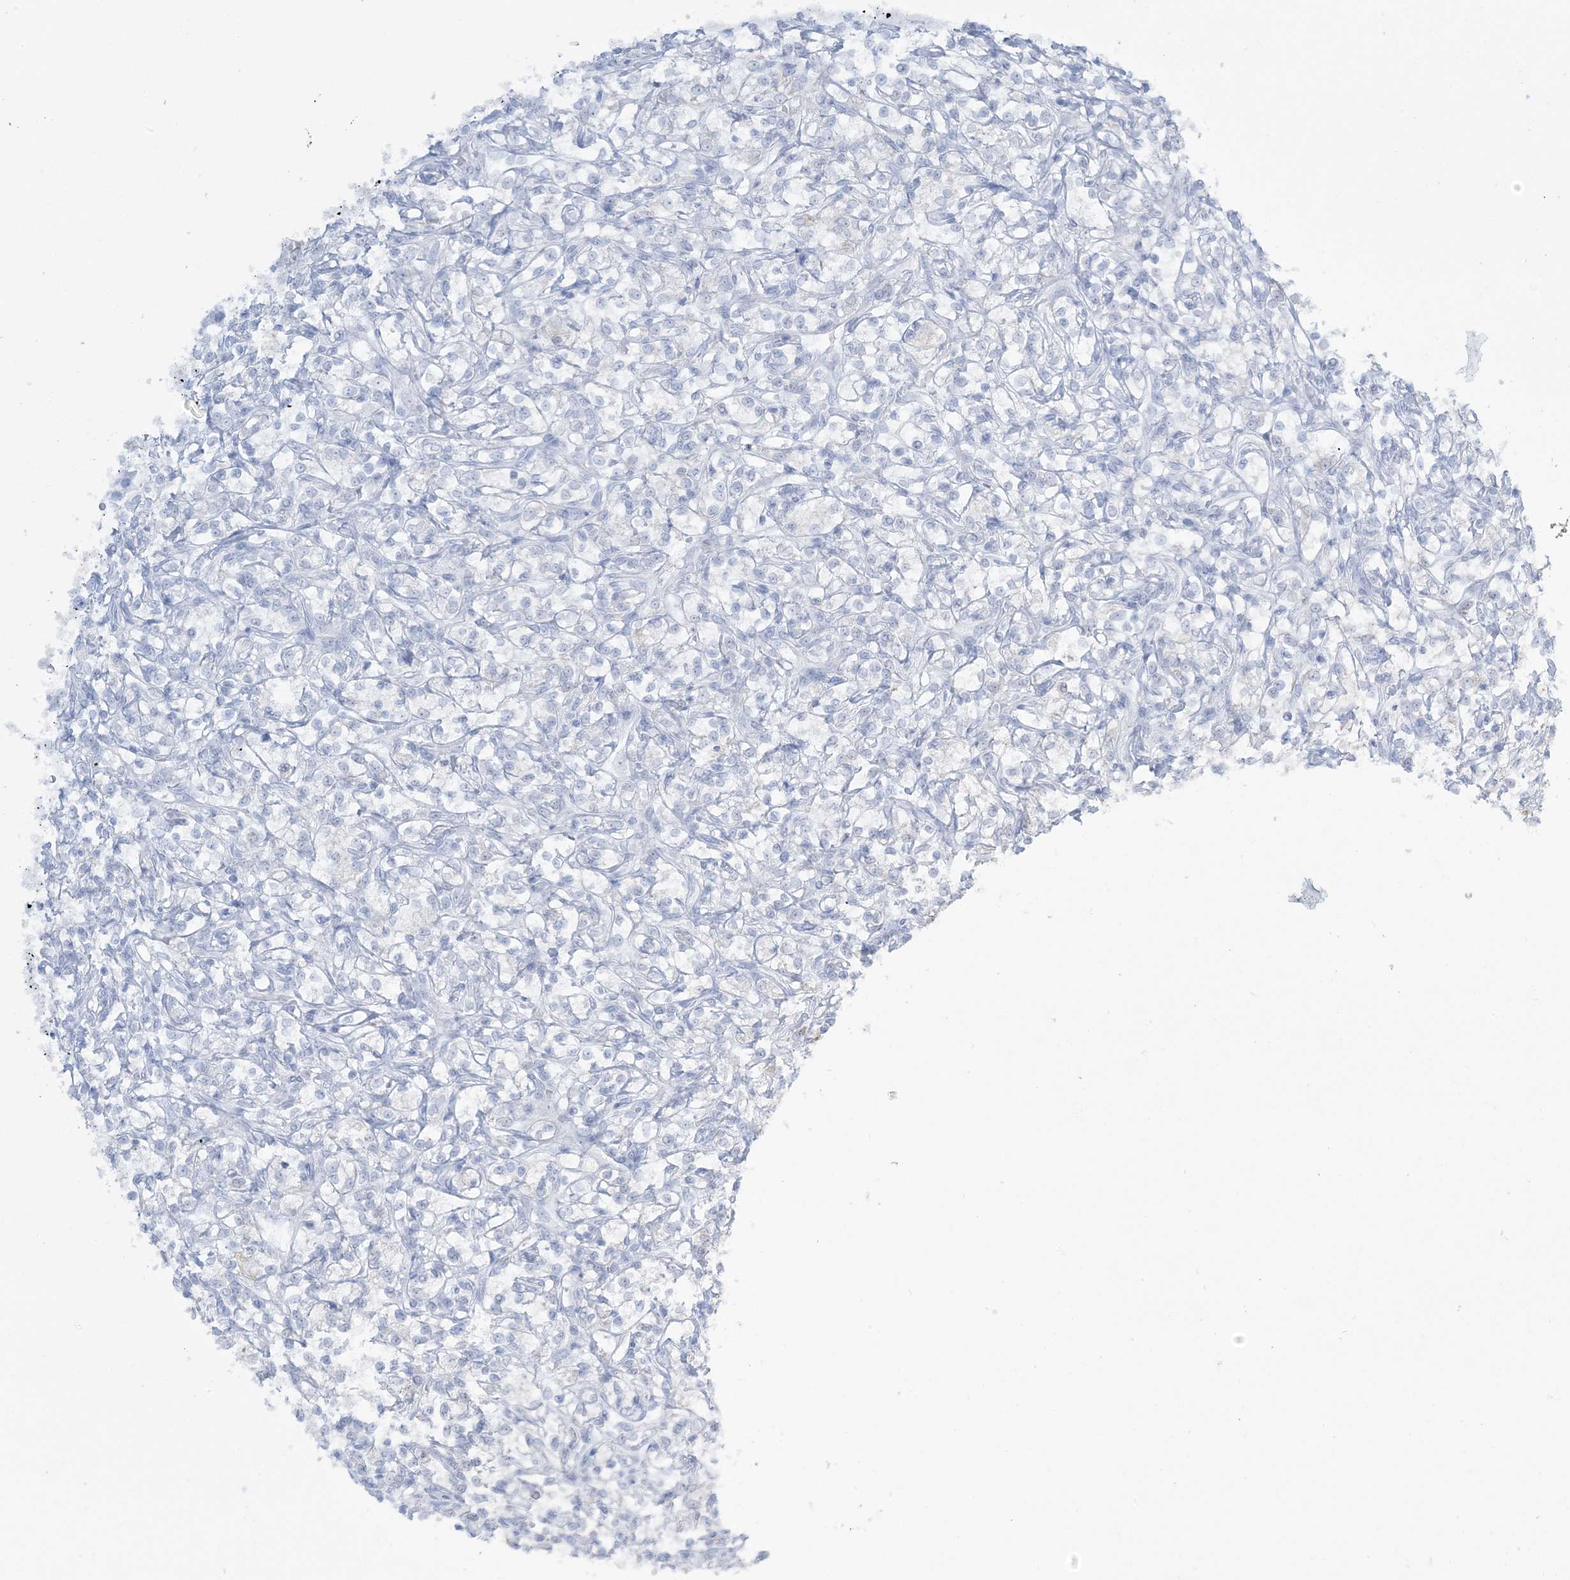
{"staining": {"intensity": "negative", "quantity": "none", "location": "none"}, "tissue": "renal cancer", "cell_type": "Tumor cells", "image_type": "cancer", "snomed": [{"axis": "morphology", "description": "Adenocarcinoma, NOS"}, {"axis": "topography", "description": "Kidney"}], "caption": "Tumor cells show no significant staining in renal adenocarcinoma. The staining was performed using DAB (3,3'-diaminobenzidine) to visualize the protein expression in brown, while the nuclei were stained in blue with hematoxylin (Magnification: 20x).", "gene": "AGXT", "patient": {"sex": "female", "age": 69}}